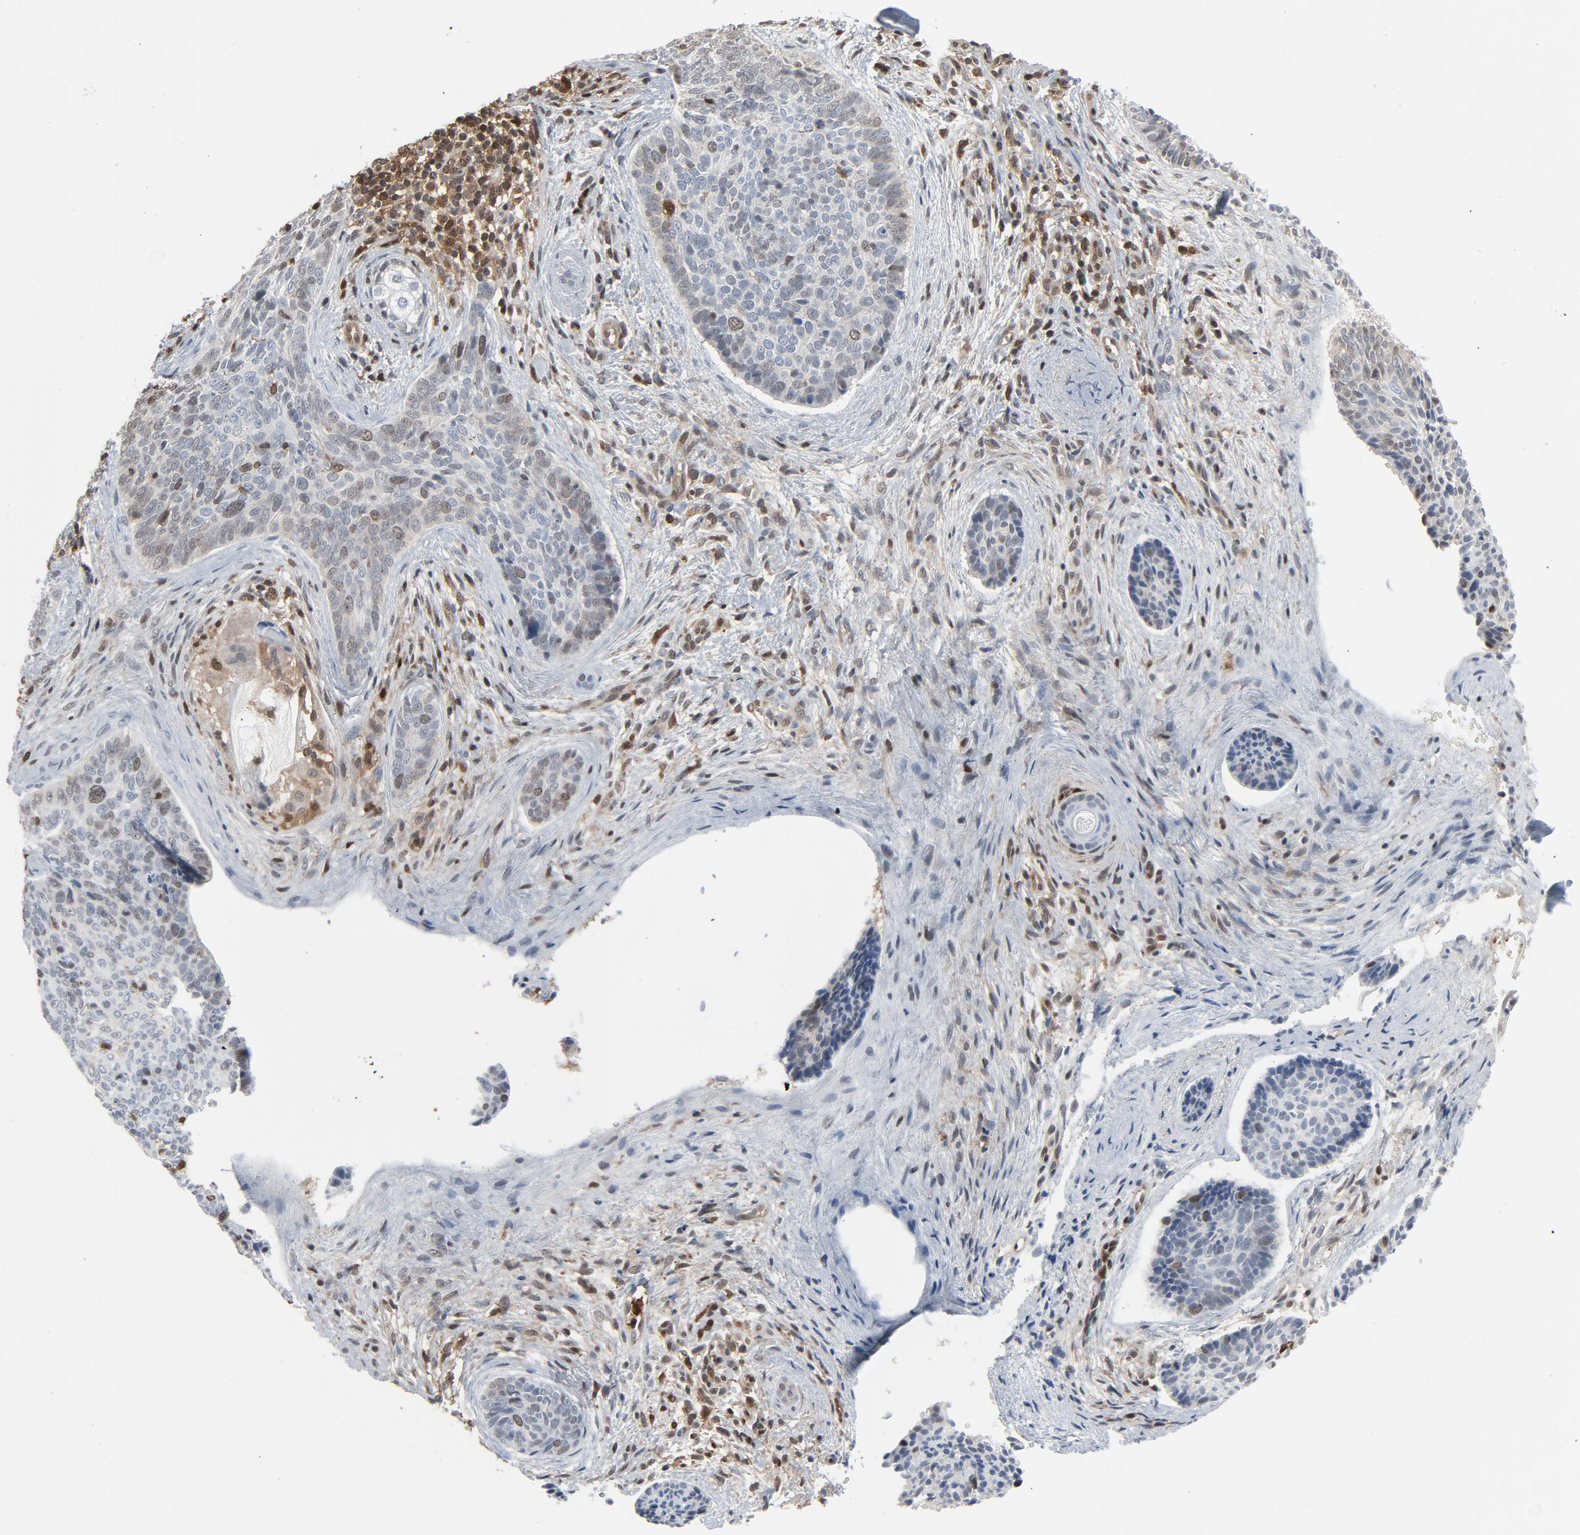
{"staining": {"intensity": "weak", "quantity": "<25%", "location": "cytoplasmic/membranous,nuclear"}, "tissue": "skin cancer", "cell_type": "Tumor cells", "image_type": "cancer", "snomed": [{"axis": "morphology", "description": "Normal tissue, NOS"}, {"axis": "morphology", "description": "Basal cell carcinoma"}, {"axis": "topography", "description": "Skin"}], "caption": "Protein analysis of skin cancer (basal cell carcinoma) reveals no significant staining in tumor cells.", "gene": "STAT5A", "patient": {"sex": "female", "age": 57}}